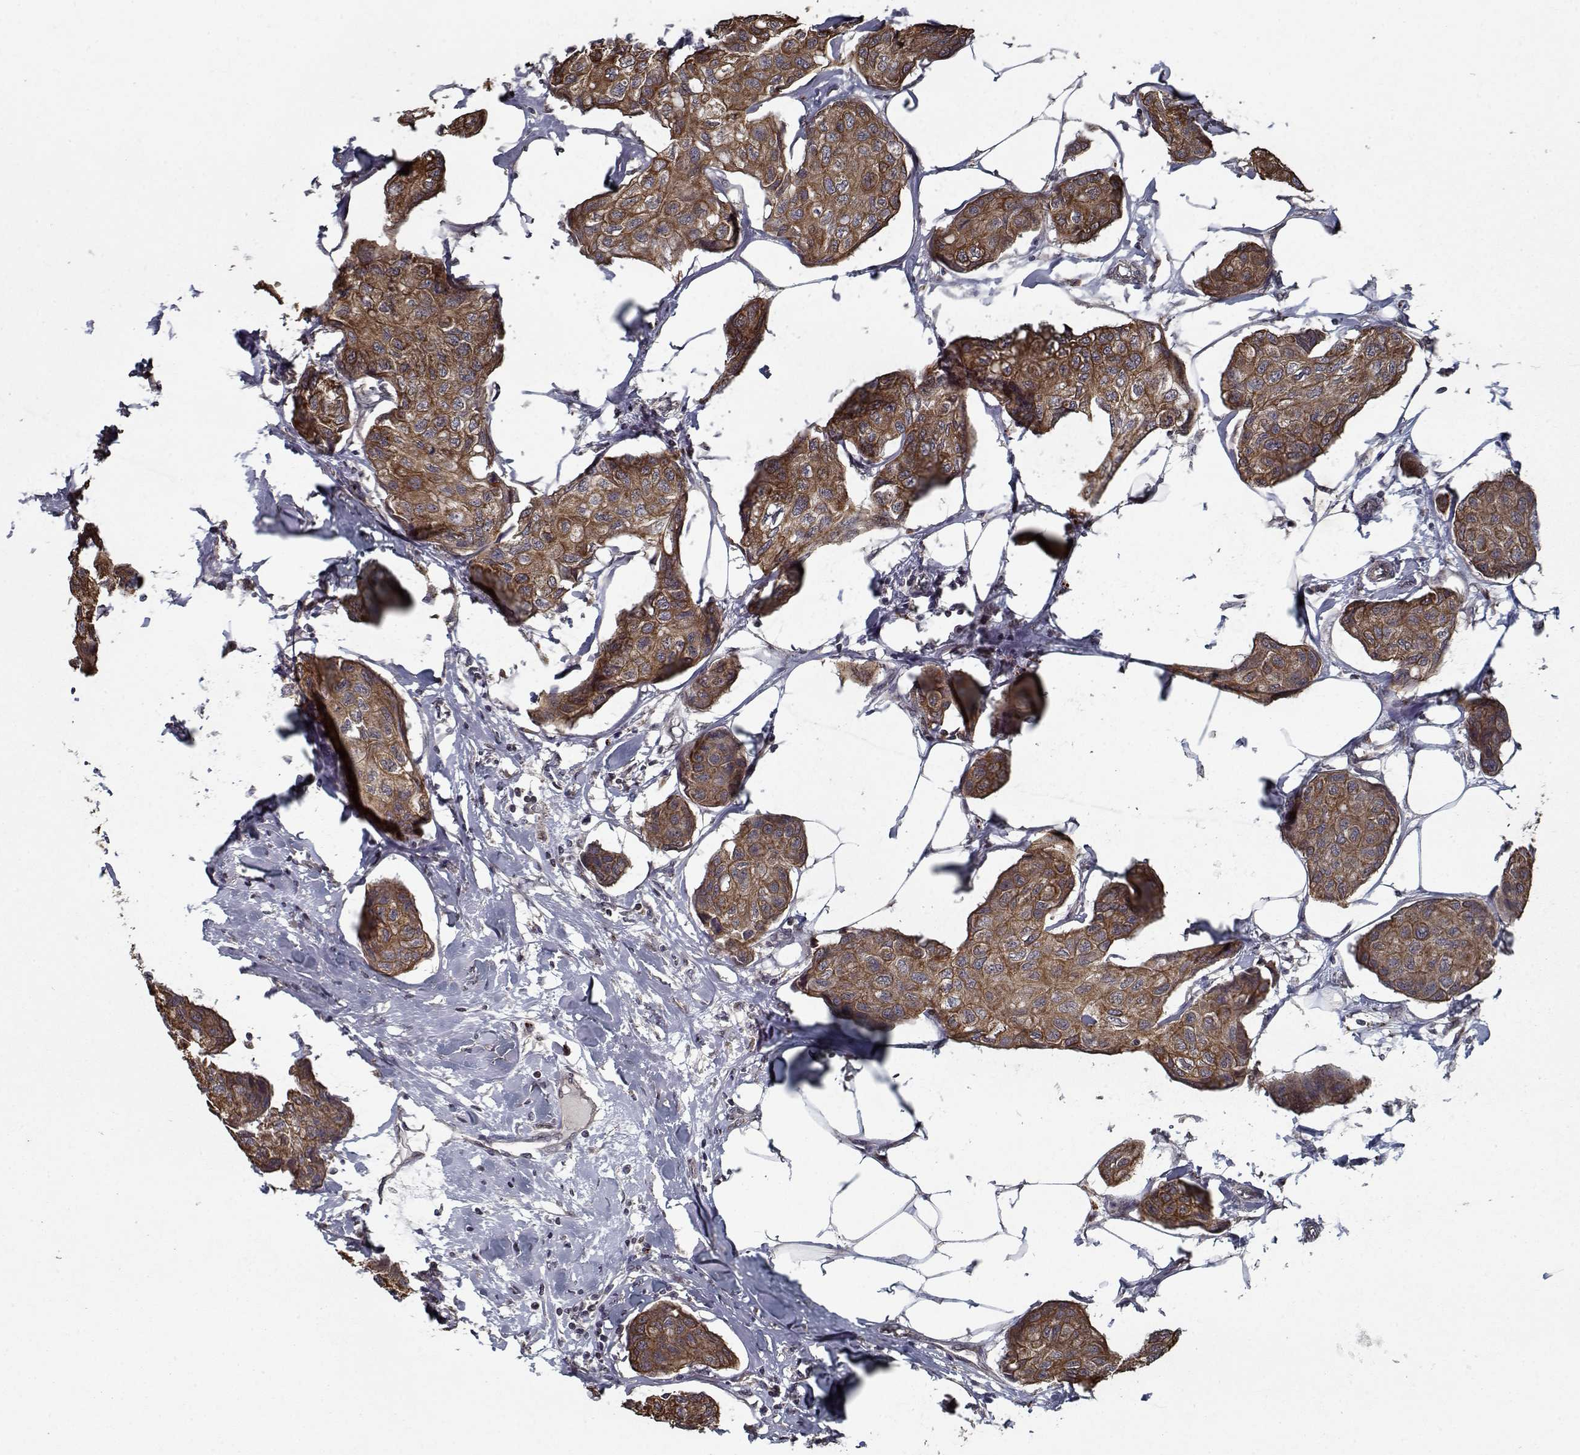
{"staining": {"intensity": "strong", "quantity": ">75%", "location": "cytoplasmic/membranous"}, "tissue": "breast cancer", "cell_type": "Tumor cells", "image_type": "cancer", "snomed": [{"axis": "morphology", "description": "Duct carcinoma"}, {"axis": "topography", "description": "Breast"}], "caption": "Tumor cells reveal strong cytoplasmic/membranous staining in approximately >75% of cells in infiltrating ductal carcinoma (breast).", "gene": "NLK", "patient": {"sex": "female", "age": 80}}